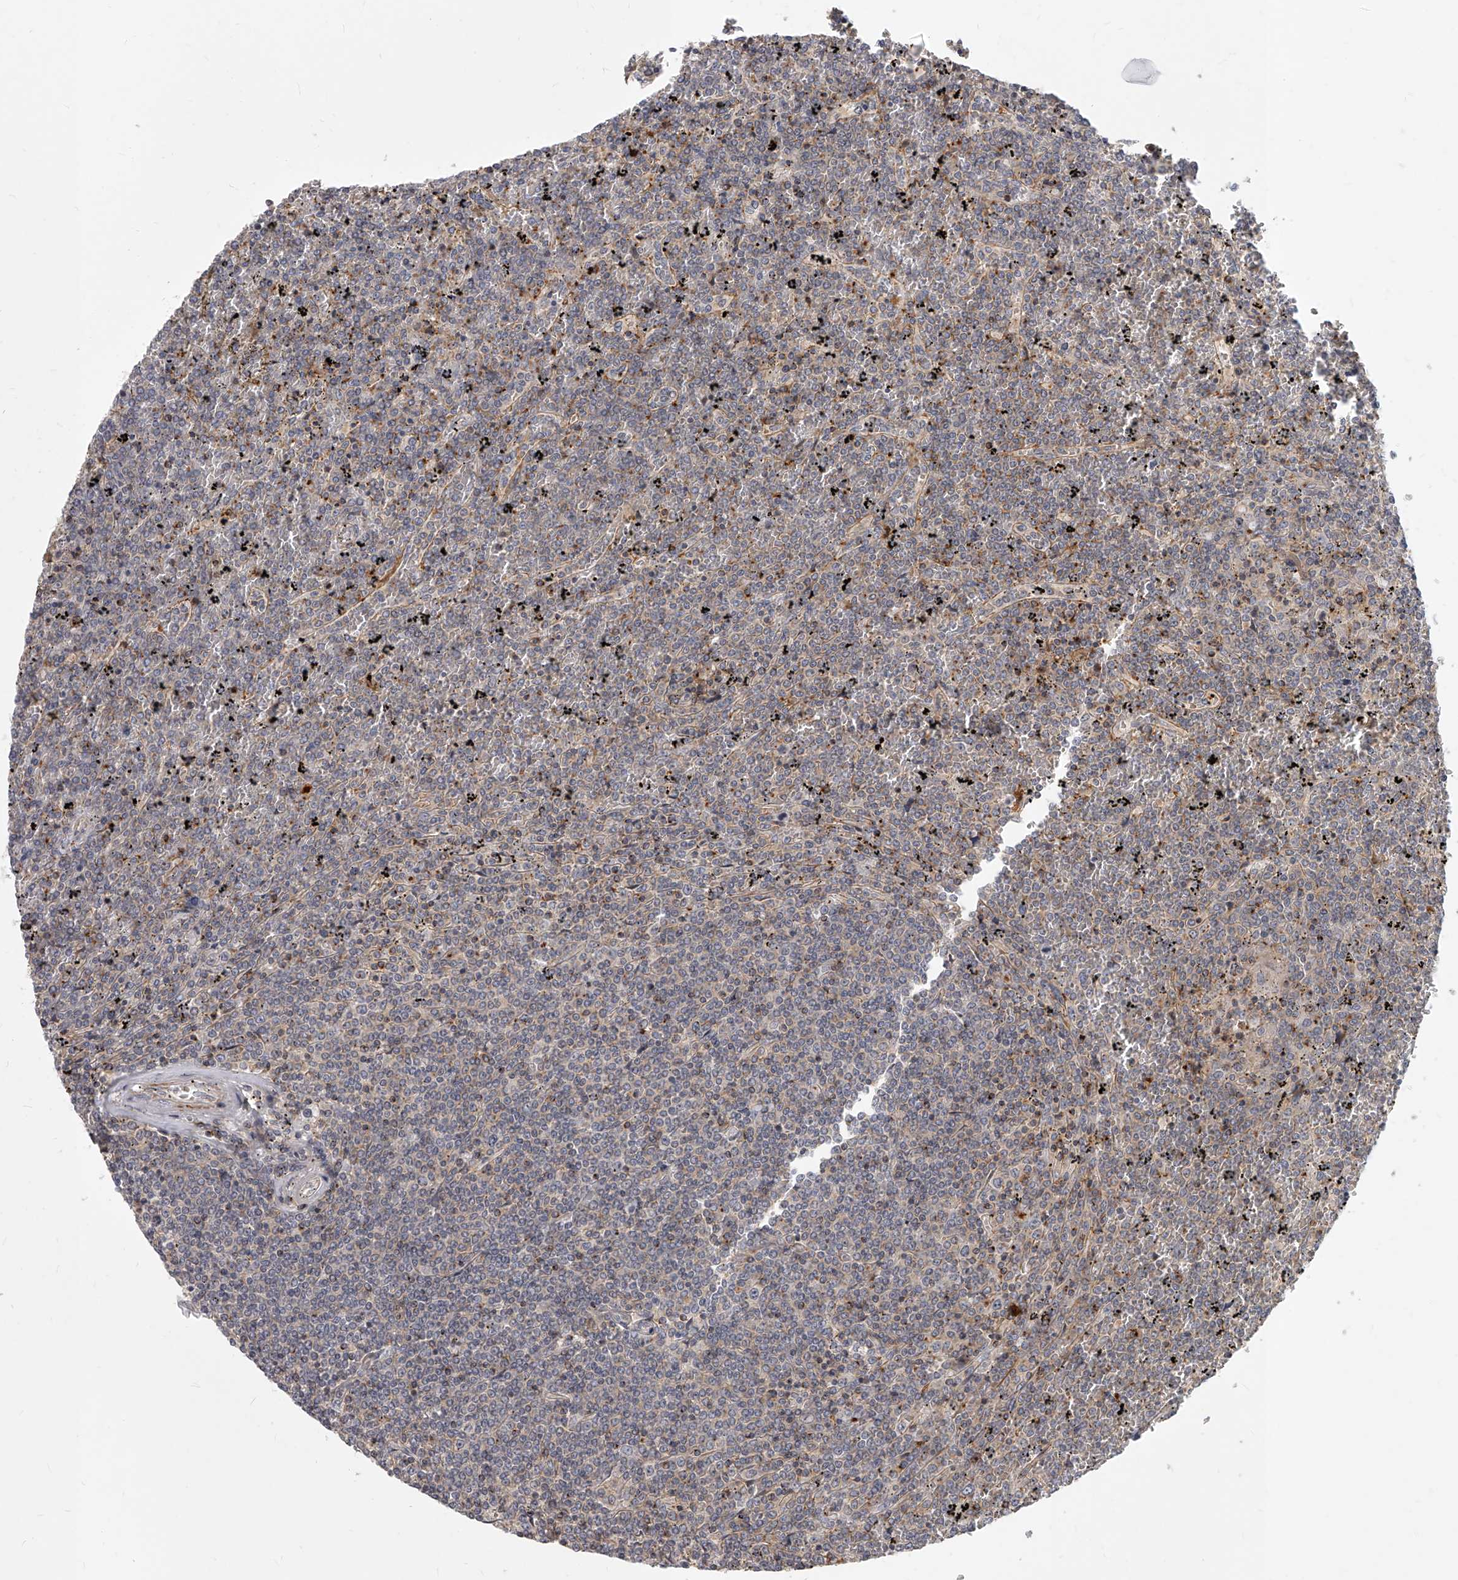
{"staining": {"intensity": "negative", "quantity": "none", "location": "none"}, "tissue": "lymphoma", "cell_type": "Tumor cells", "image_type": "cancer", "snomed": [{"axis": "morphology", "description": "Malignant lymphoma, non-Hodgkin's type, Low grade"}, {"axis": "topography", "description": "Spleen"}], "caption": "Immunohistochemistry (IHC) of malignant lymphoma, non-Hodgkin's type (low-grade) demonstrates no staining in tumor cells.", "gene": "SLC37A1", "patient": {"sex": "female", "age": 19}}